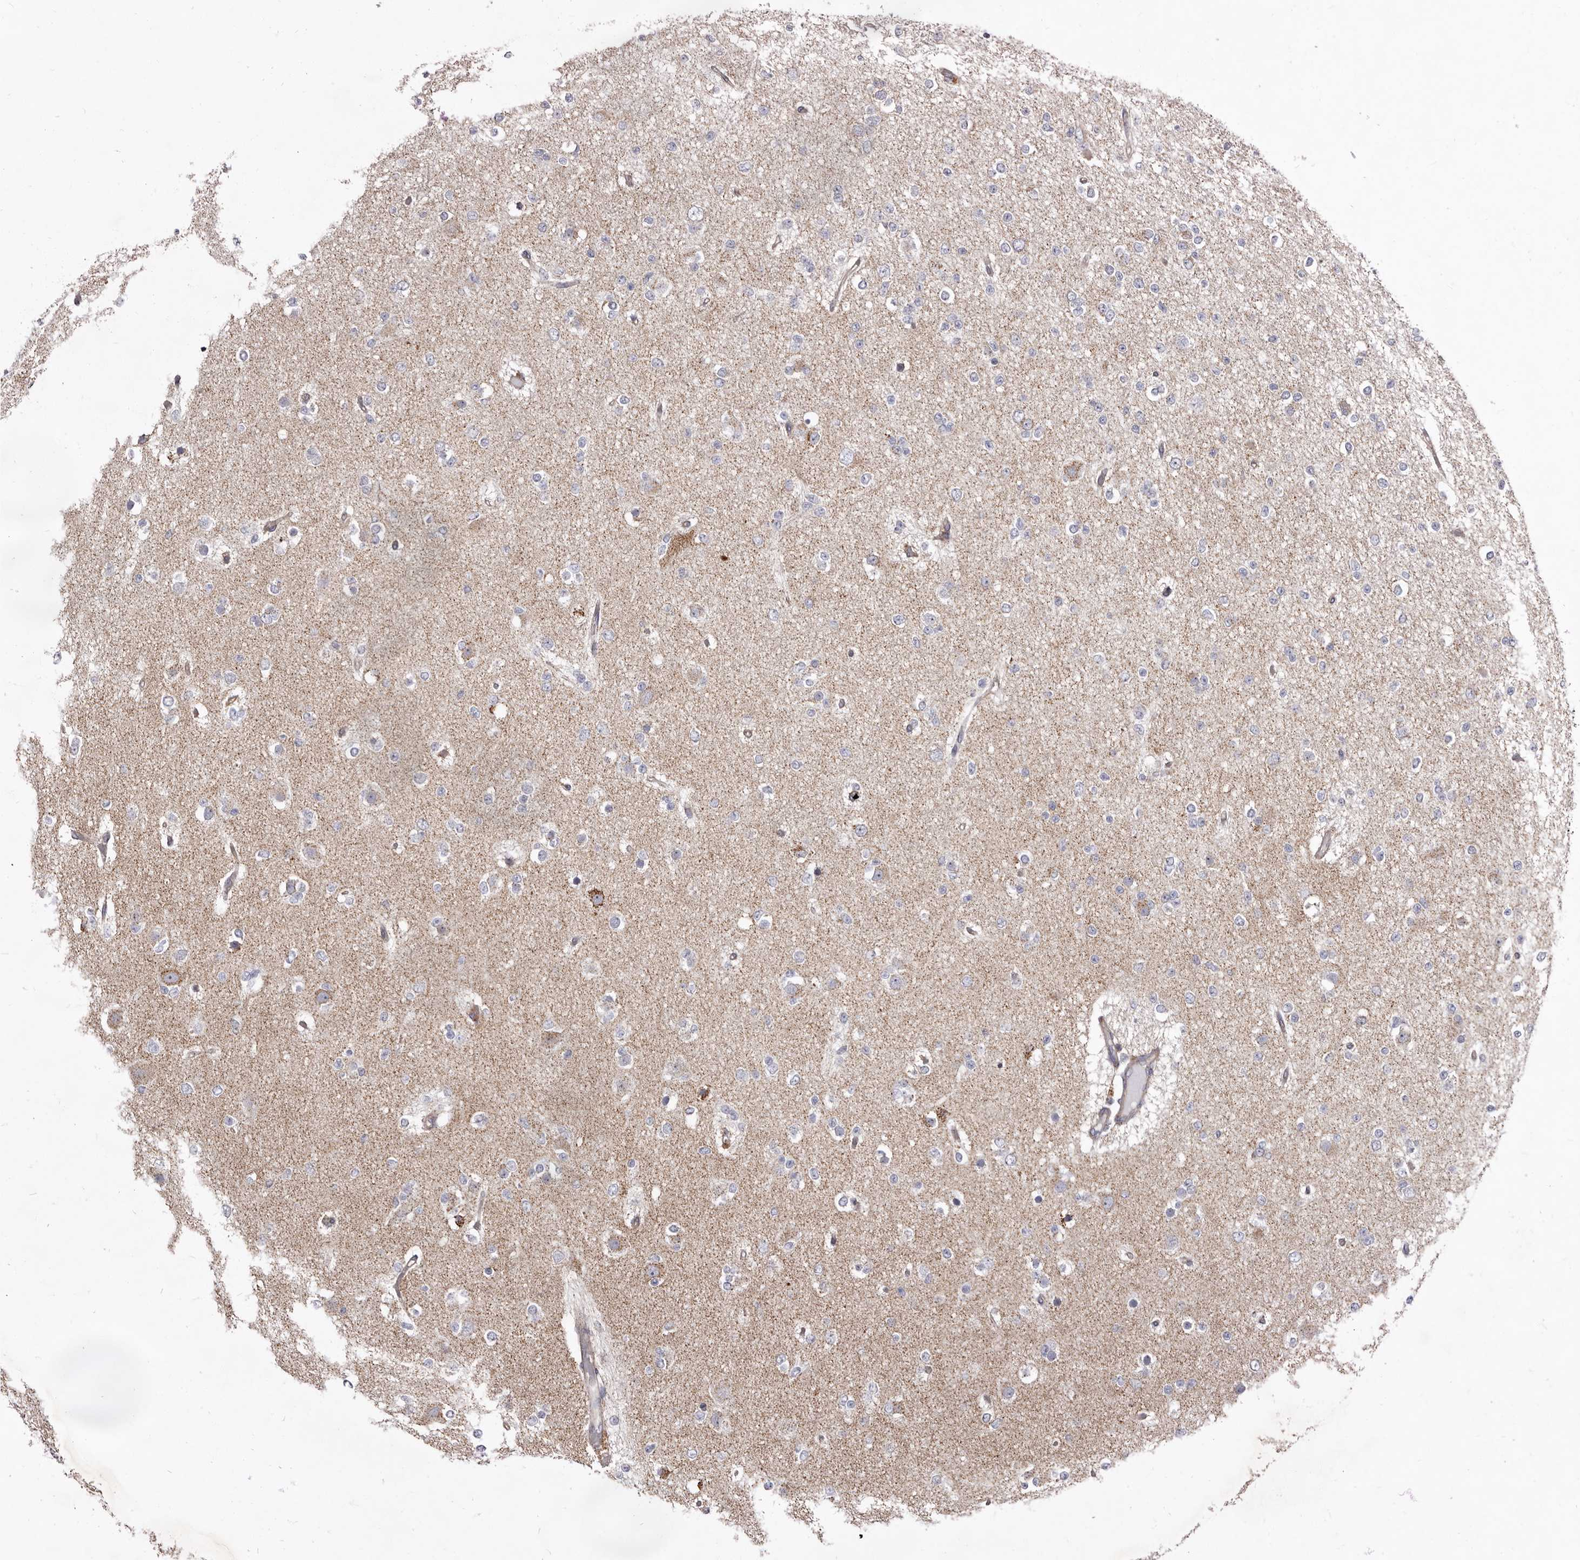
{"staining": {"intensity": "negative", "quantity": "none", "location": "none"}, "tissue": "glioma", "cell_type": "Tumor cells", "image_type": "cancer", "snomed": [{"axis": "morphology", "description": "Glioma, malignant, Low grade"}, {"axis": "topography", "description": "Brain"}], "caption": "A high-resolution histopathology image shows IHC staining of malignant low-grade glioma, which exhibits no significant staining in tumor cells. (DAB (3,3'-diaminobenzidine) IHC with hematoxylin counter stain).", "gene": "FMO2", "patient": {"sex": "female", "age": 22}}